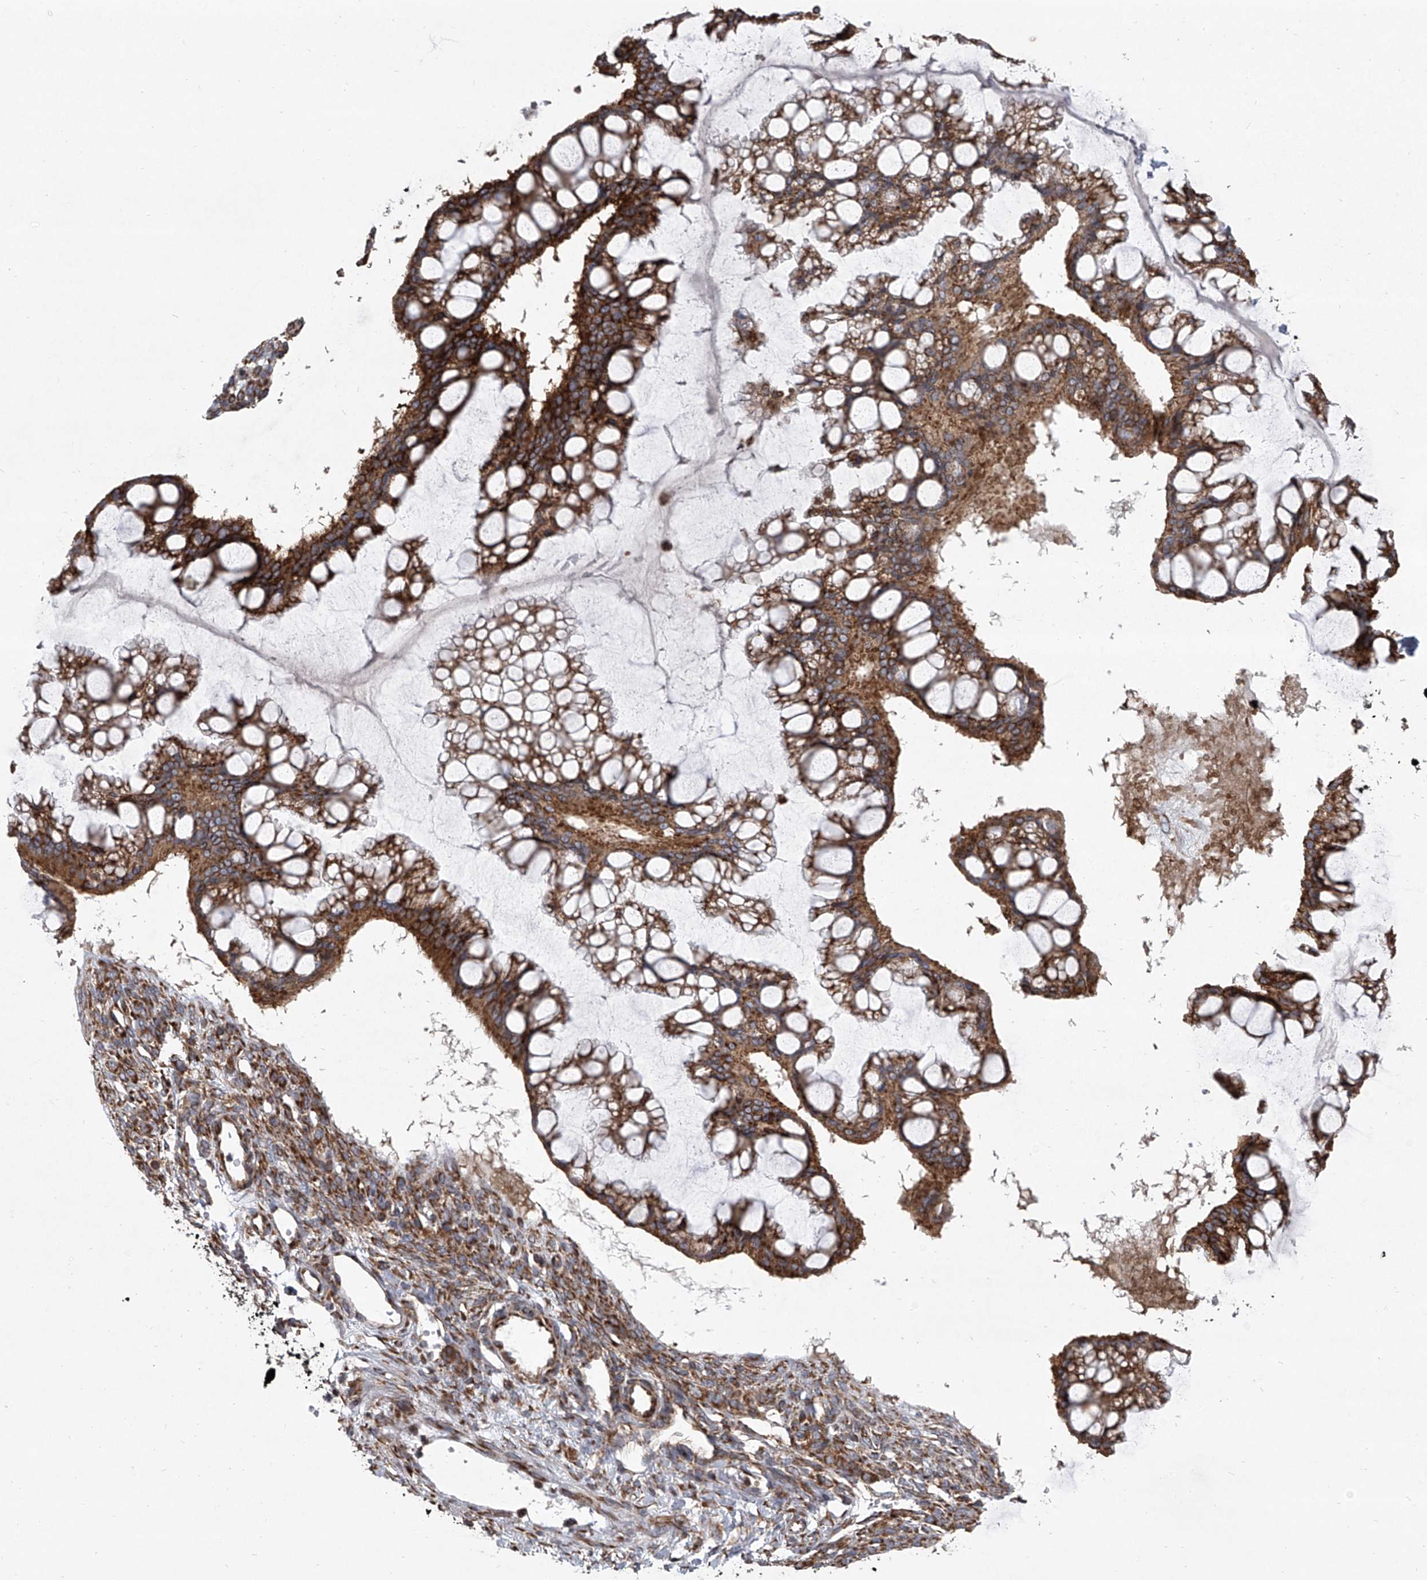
{"staining": {"intensity": "strong", "quantity": ">75%", "location": "cytoplasmic/membranous"}, "tissue": "ovarian cancer", "cell_type": "Tumor cells", "image_type": "cancer", "snomed": [{"axis": "morphology", "description": "Cystadenocarcinoma, mucinous, NOS"}, {"axis": "topography", "description": "Ovary"}], "caption": "An immunohistochemistry histopathology image of neoplastic tissue is shown. Protein staining in brown highlights strong cytoplasmic/membranous positivity in ovarian mucinous cystadenocarcinoma within tumor cells.", "gene": "ZC3H15", "patient": {"sex": "female", "age": 73}}